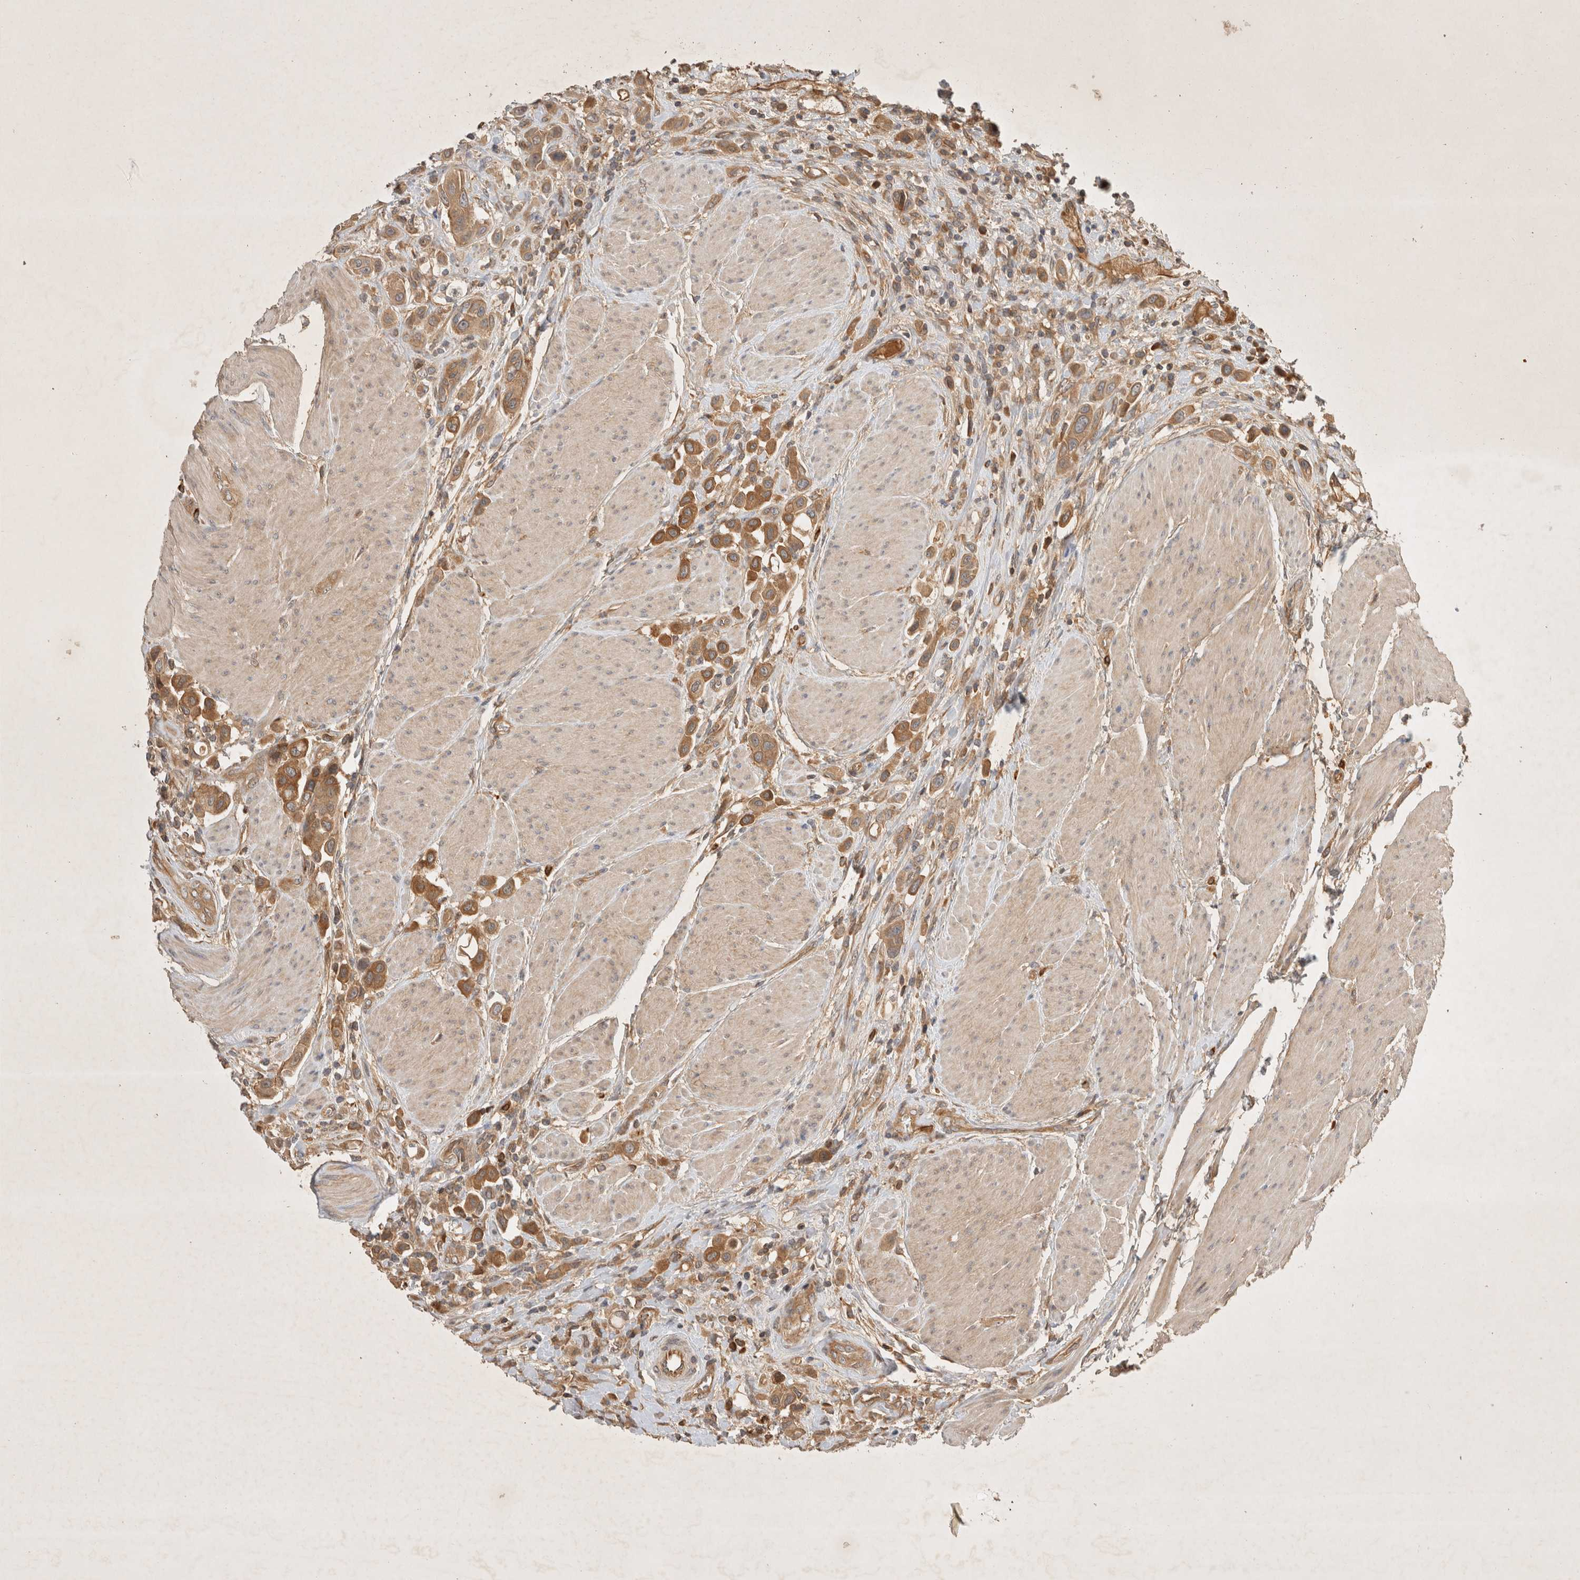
{"staining": {"intensity": "moderate", "quantity": ">75%", "location": "cytoplasmic/membranous"}, "tissue": "urothelial cancer", "cell_type": "Tumor cells", "image_type": "cancer", "snomed": [{"axis": "morphology", "description": "Urothelial carcinoma, High grade"}, {"axis": "topography", "description": "Urinary bladder"}], "caption": "This is a micrograph of immunohistochemistry staining of urothelial cancer, which shows moderate positivity in the cytoplasmic/membranous of tumor cells.", "gene": "YES1", "patient": {"sex": "male", "age": 50}}